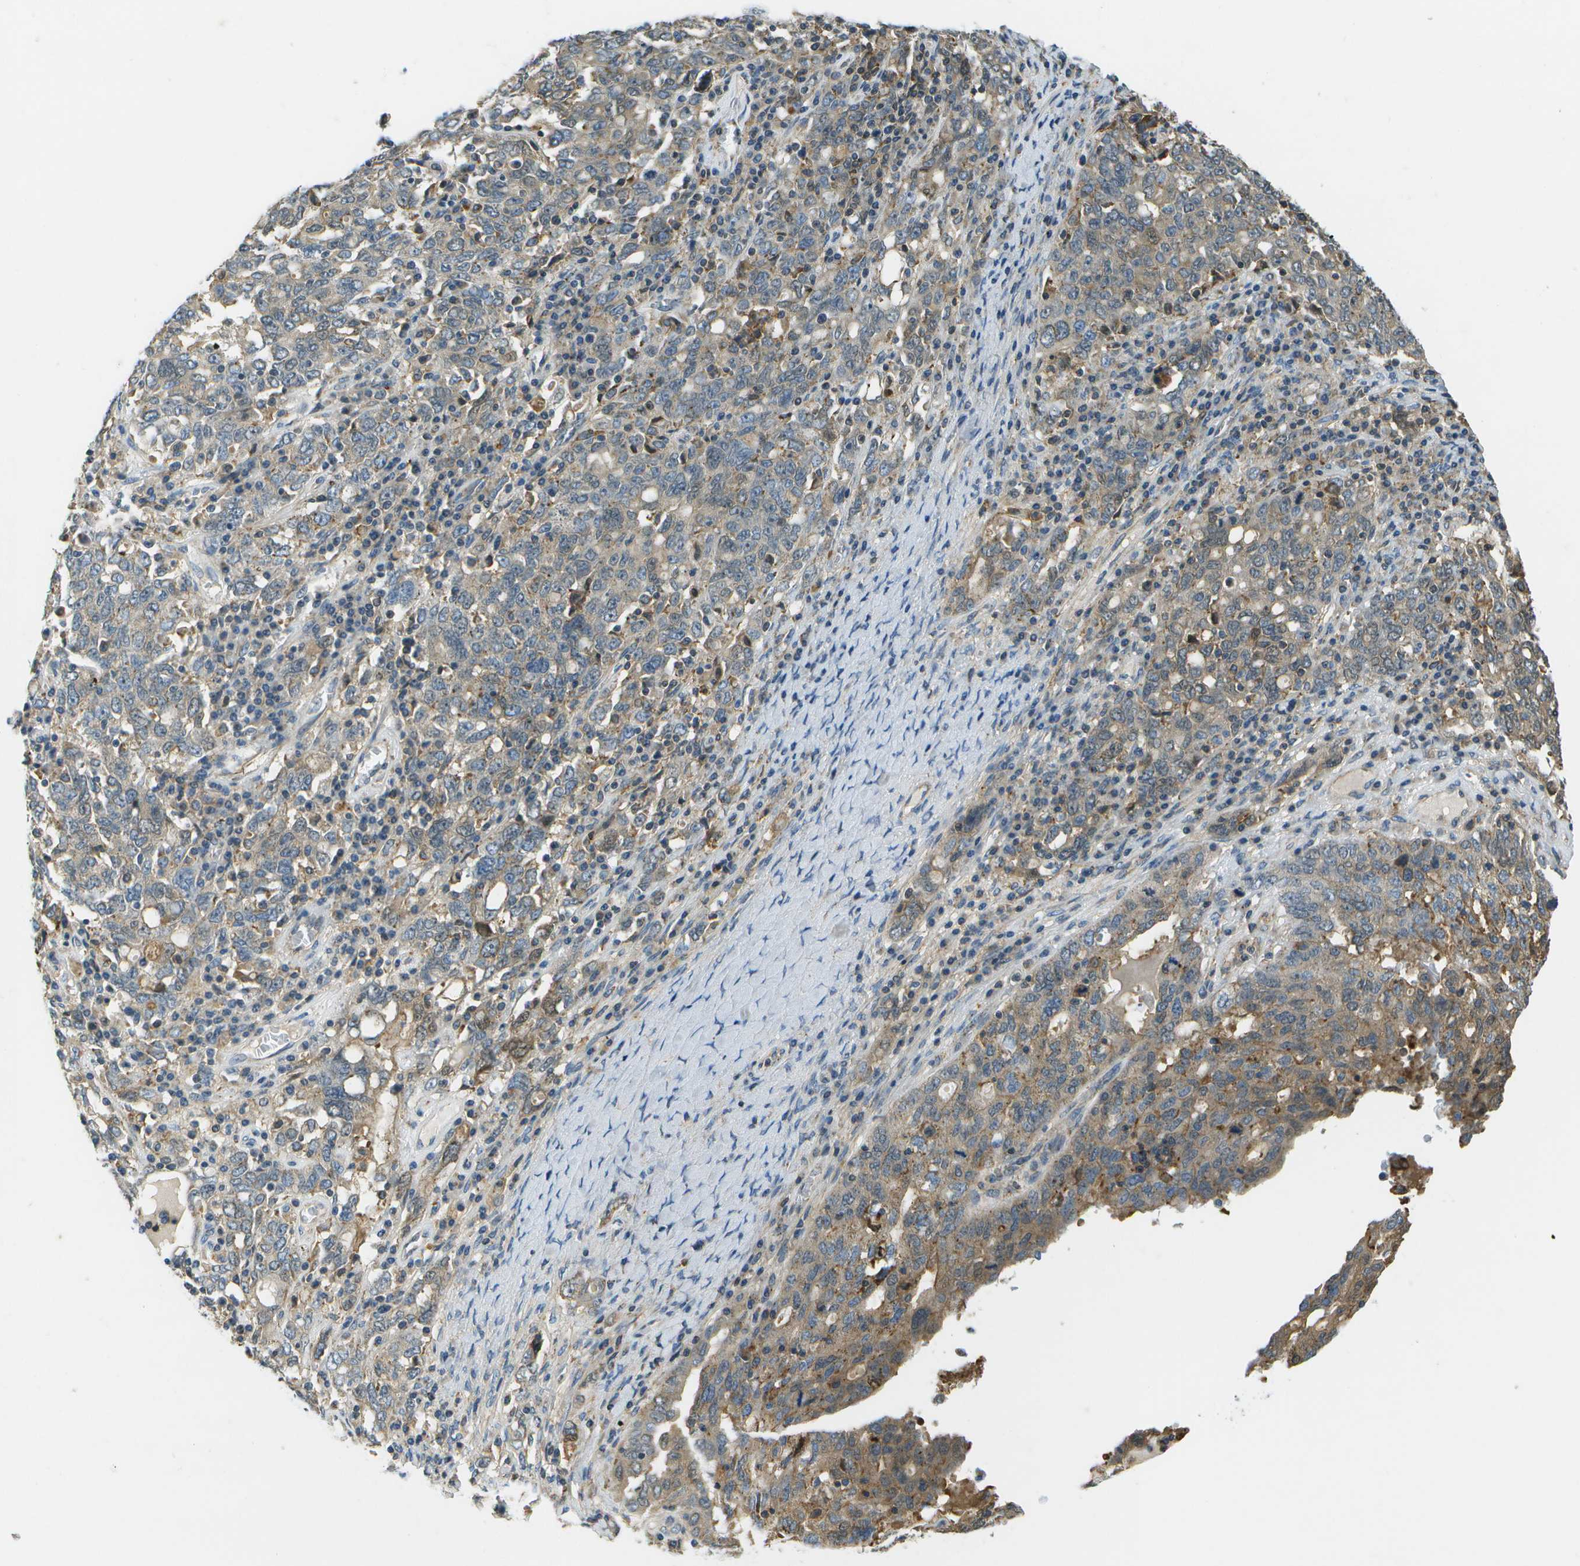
{"staining": {"intensity": "weak", "quantity": "25%-75%", "location": "cytoplasmic/membranous"}, "tissue": "ovarian cancer", "cell_type": "Tumor cells", "image_type": "cancer", "snomed": [{"axis": "morphology", "description": "Carcinoma, endometroid"}, {"axis": "topography", "description": "Ovary"}], "caption": "Immunohistochemical staining of ovarian endometroid carcinoma shows low levels of weak cytoplasmic/membranous staining in approximately 25%-75% of tumor cells.", "gene": "LRRC66", "patient": {"sex": "female", "age": 62}}